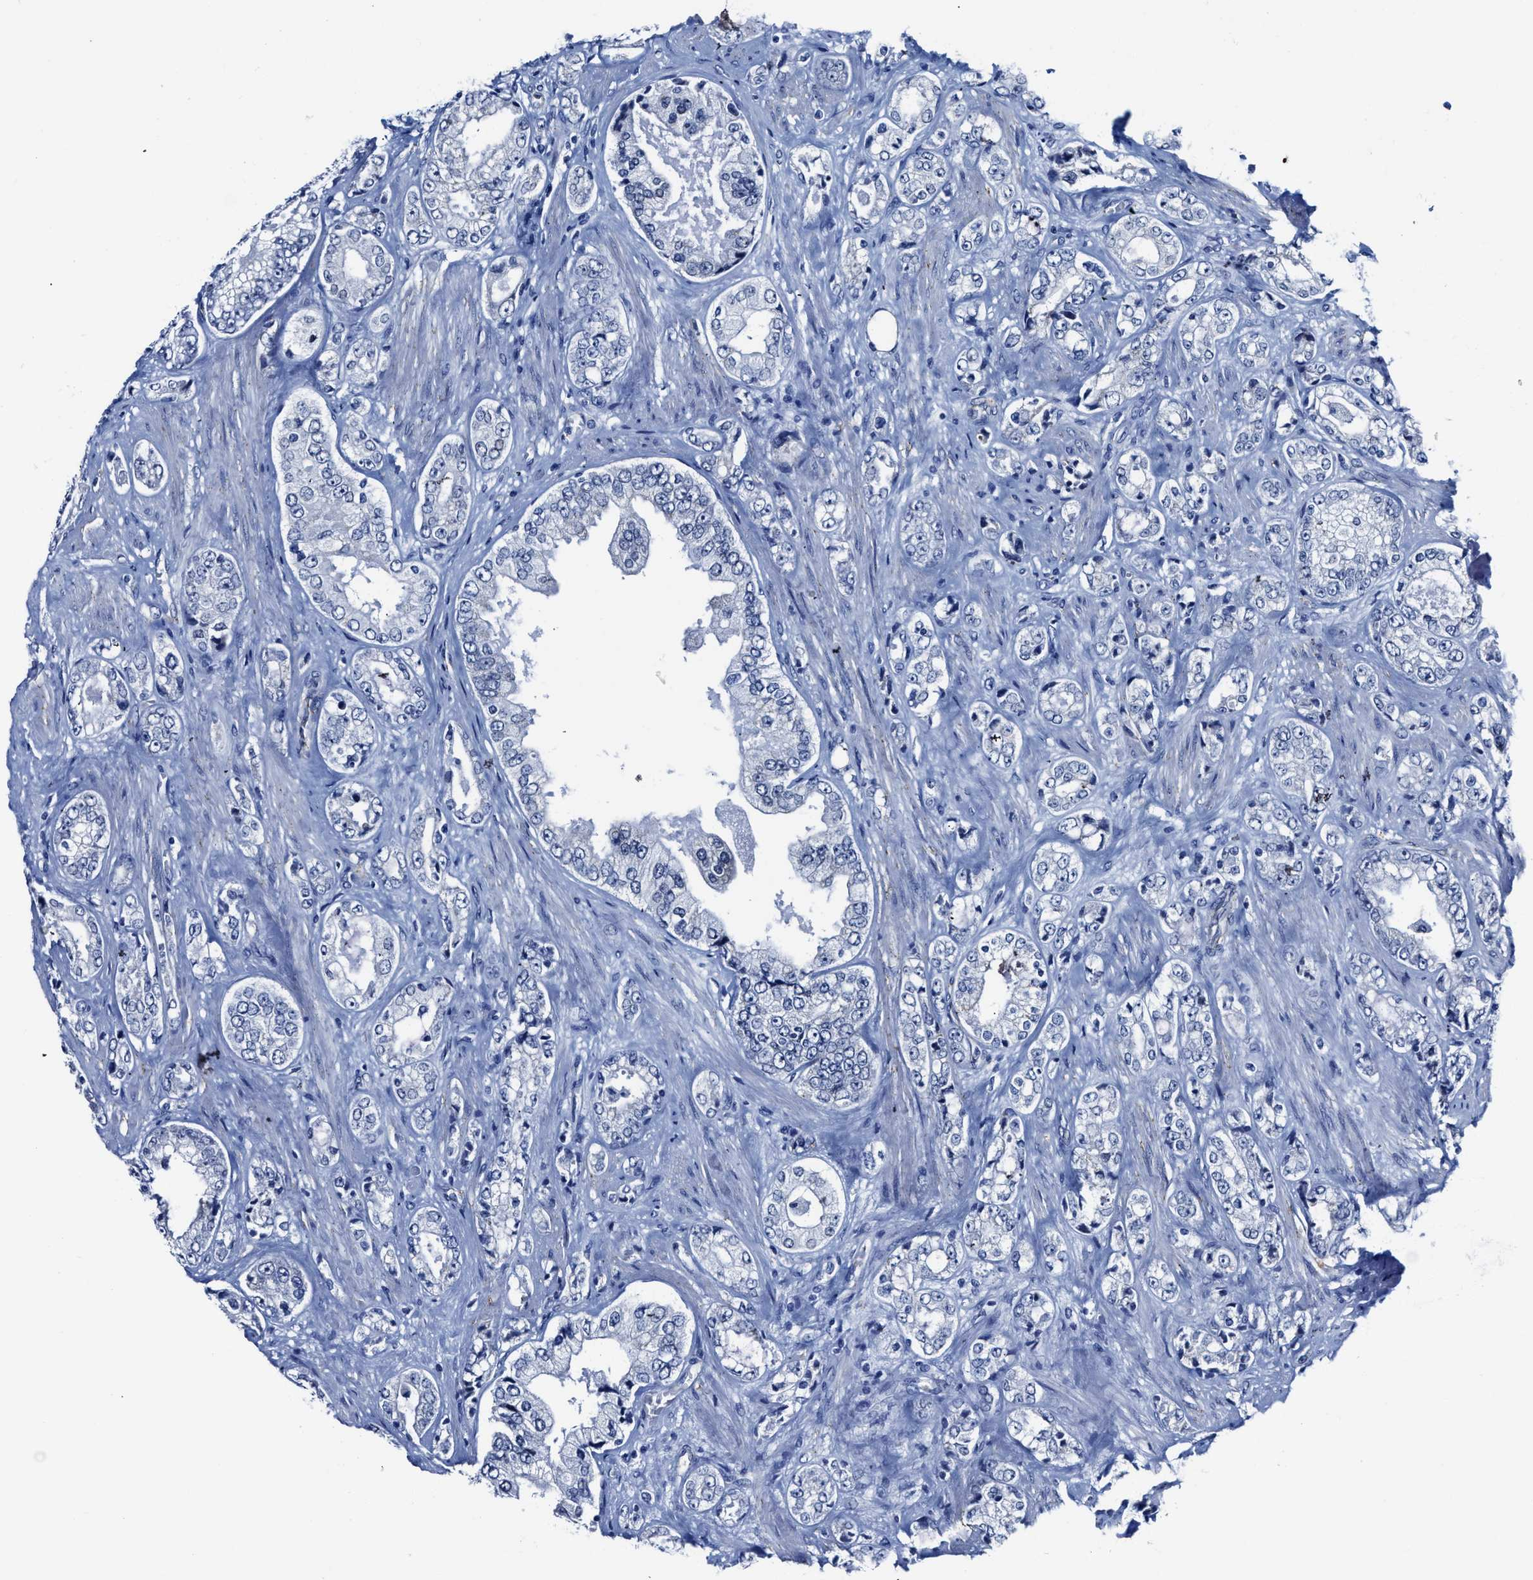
{"staining": {"intensity": "negative", "quantity": "none", "location": "none"}, "tissue": "prostate cancer", "cell_type": "Tumor cells", "image_type": "cancer", "snomed": [{"axis": "morphology", "description": "Adenocarcinoma, High grade"}, {"axis": "topography", "description": "Prostate"}], "caption": "Immunohistochemistry (IHC) histopathology image of neoplastic tissue: prostate cancer (high-grade adenocarcinoma) stained with DAB (3,3'-diaminobenzidine) reveals no significant protein staining in tumor cells.", "gene": "KCNMB3", "patient": {"sex": "male", "age": 61}}